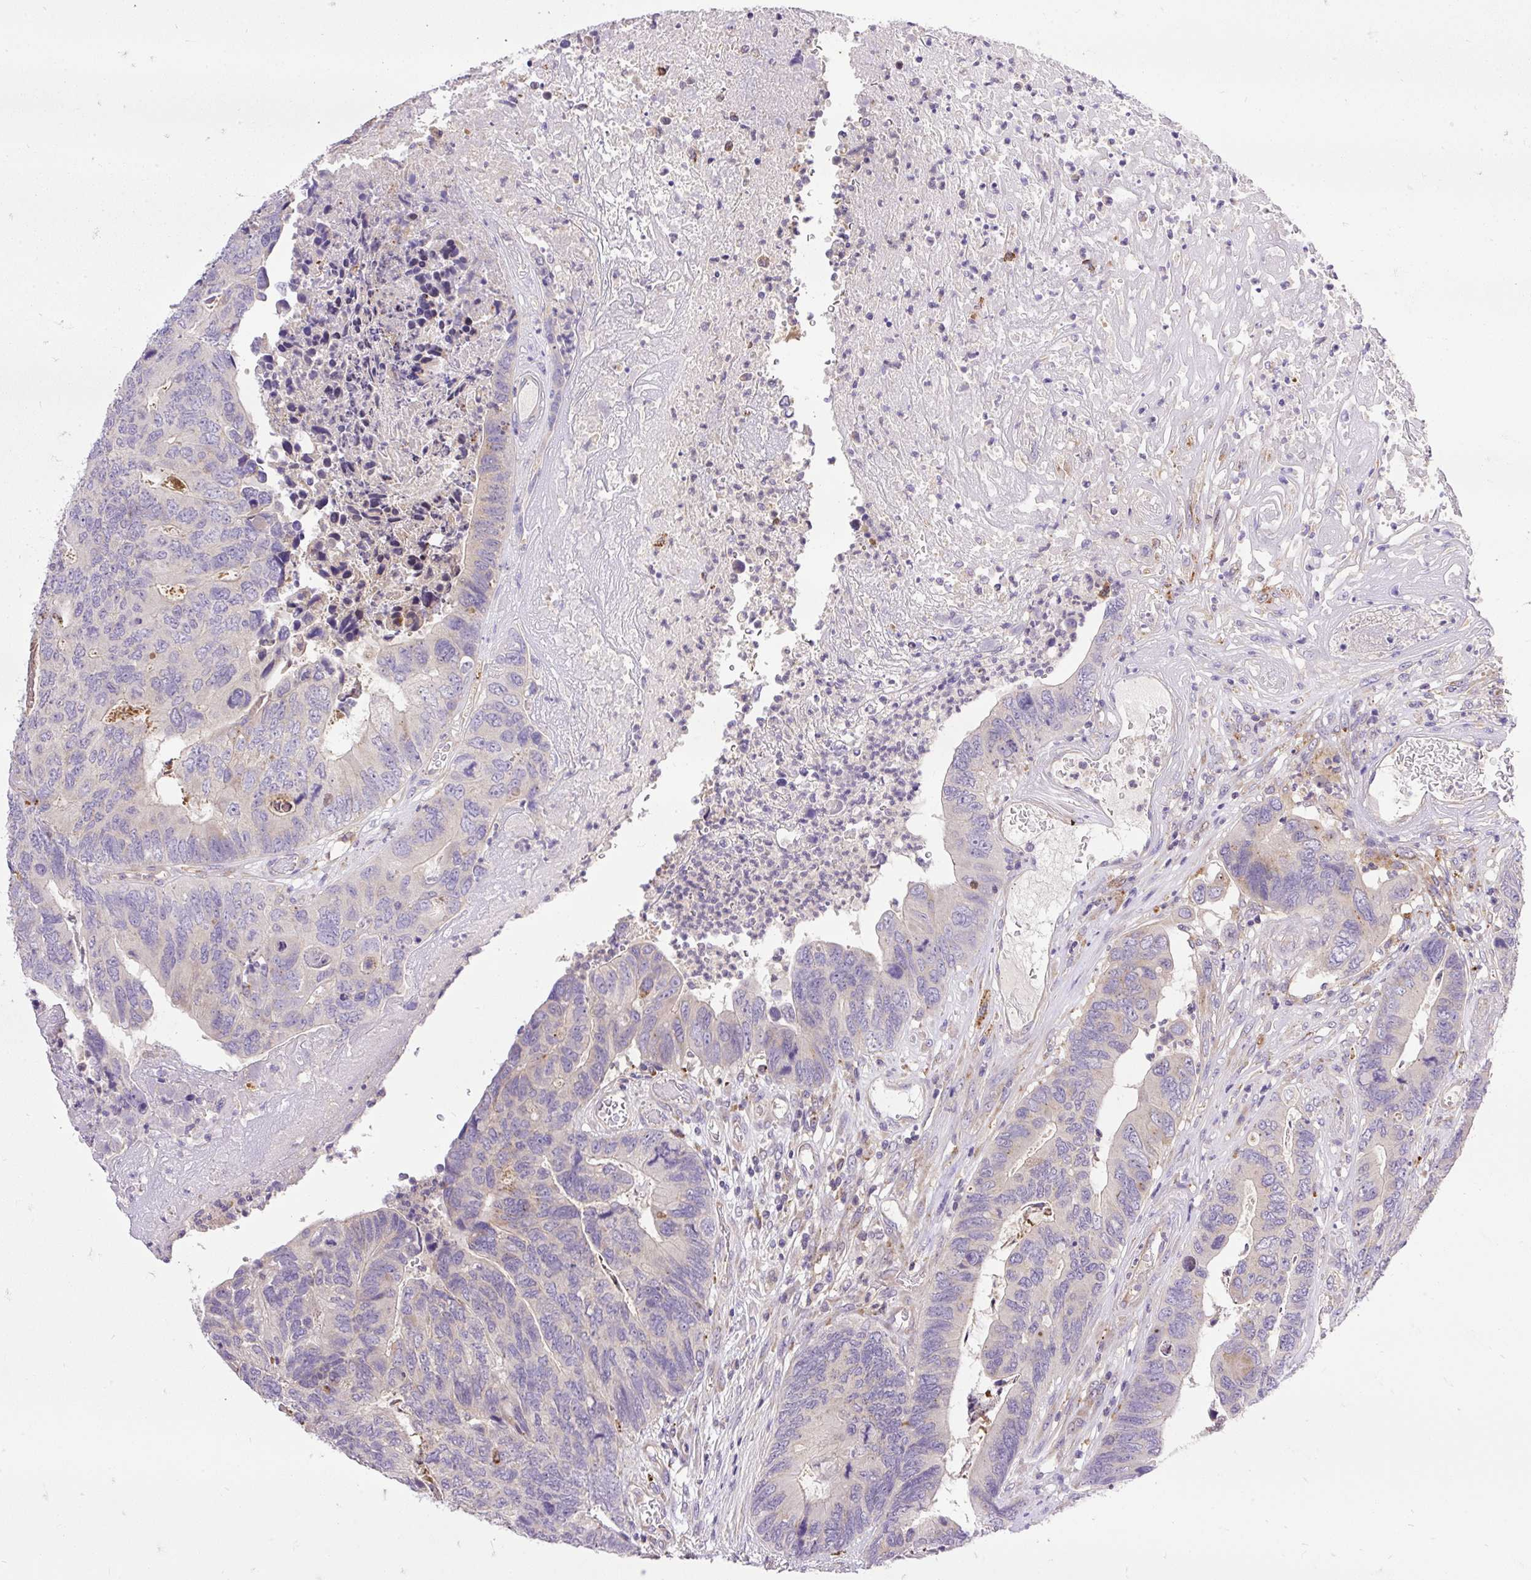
{"staining": {"intensity": "negative", "quantity": "none", "location": "none"}, "tissue": "colorectal cancer", "cell_type": "Tumor cells", "image_type": "cancer", "snomed": [{"axis": "morphology", "description": "Adenocarcinoma, NOS"}, {"axis": "topography", "description": "Colon"}], "caption": "High magnification brightfield microscopy of adenocarcinoma (colorectal) stained with DAB (3,3'-diaminobenzidine) (brown) and counterstained with hematoxylin (blue): tumor cells show no significant expression. (DAB immunohistochemistry, high magnification).", "gene": "HEXB", "patient": {"sex": "female", "age": 67}}